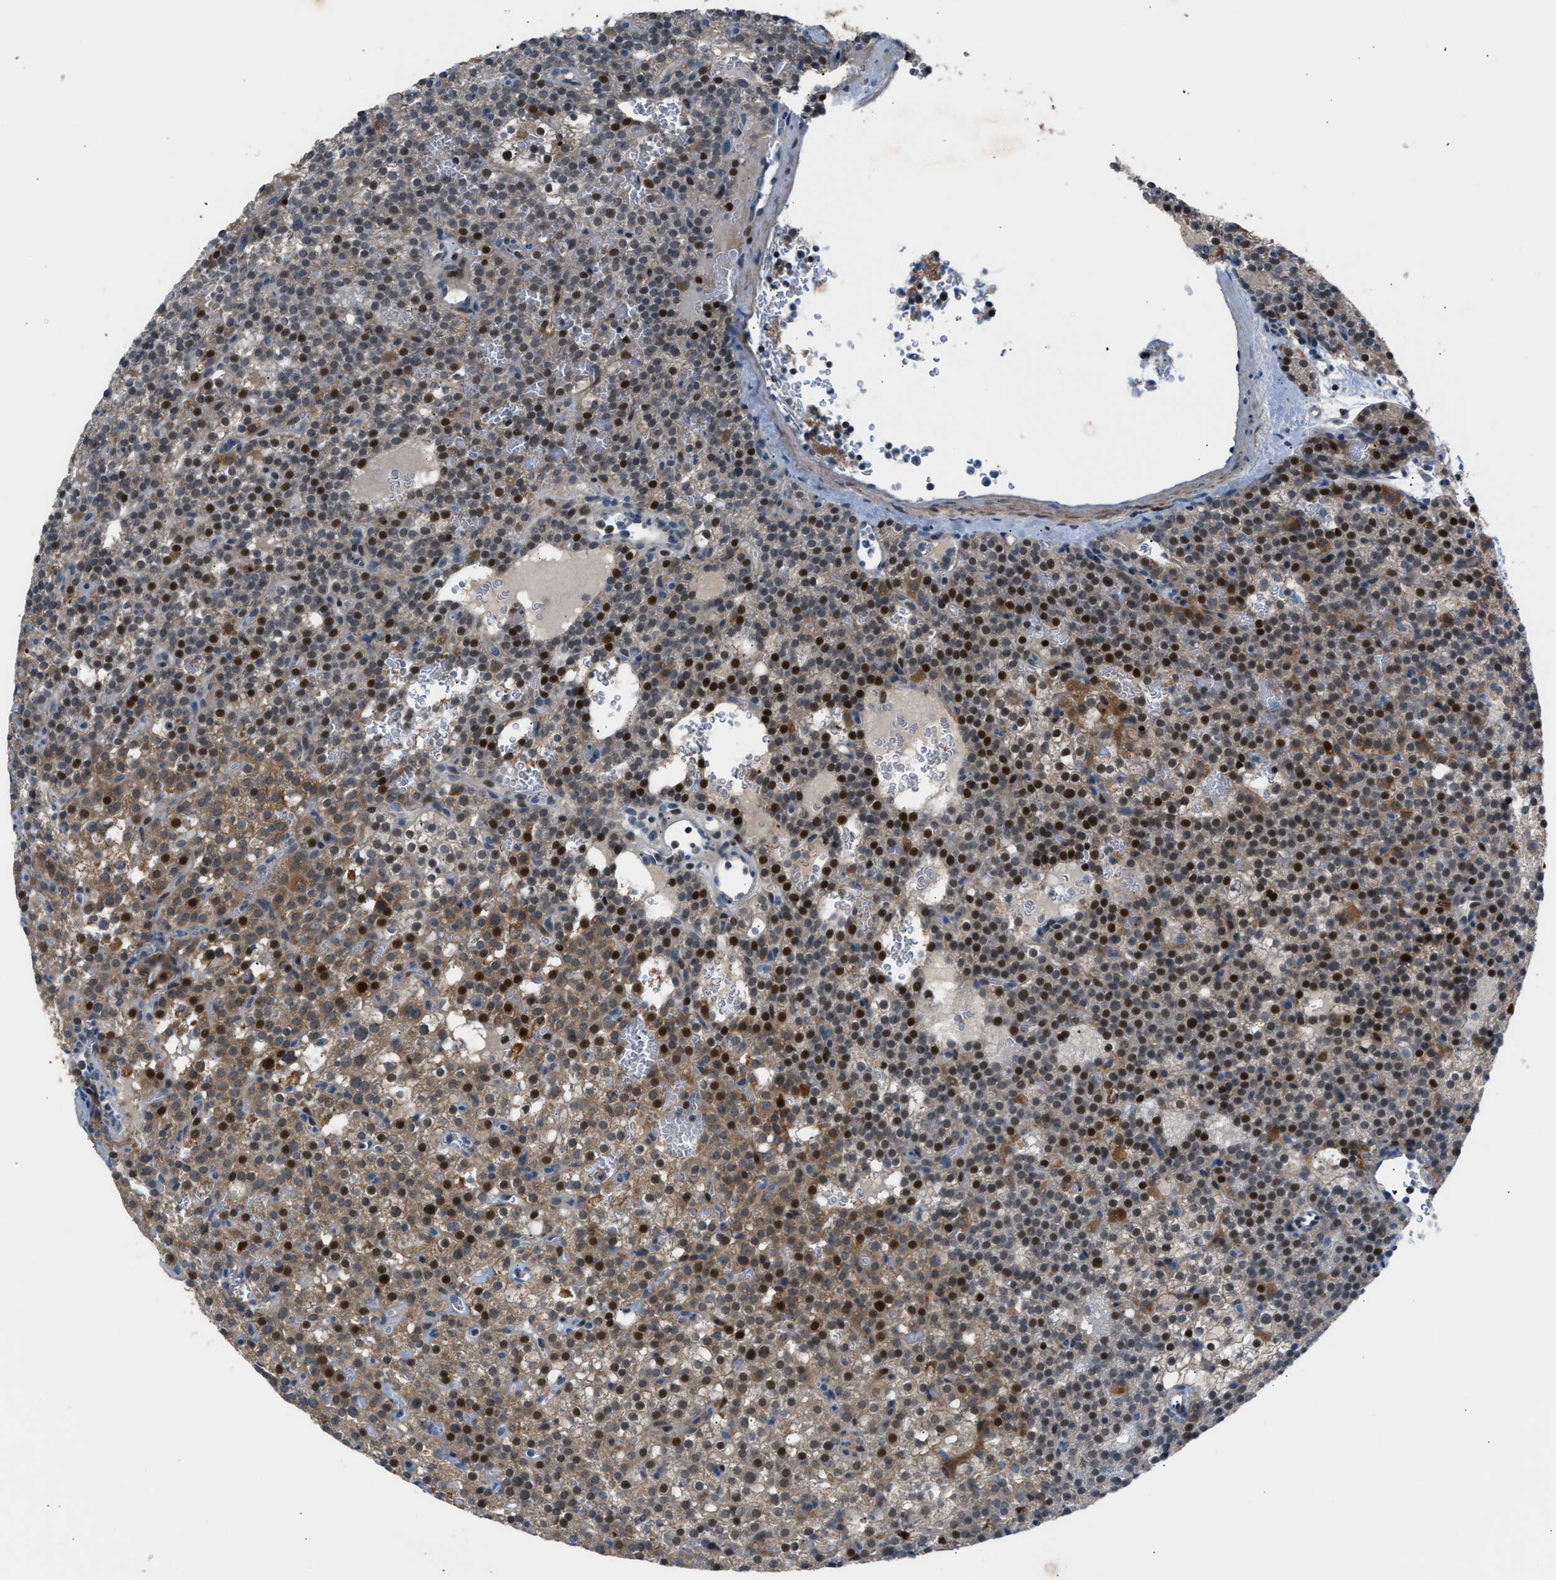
{"staining": {"intensity": "strong", "quantity": ">75%", "location": "cytoplasmic/membranous,nuclear"}, "tissue": "parathyroid gland", "cell_type": "Glandular cells", "image_type": "normal", "snomed": [{"axis": "morphology", "description": "Normal tissue, NOS"}, {"axis": "morphology", "description": "Adenoma, NOS"}, {"axis": "topography", "description": "Parathyroid gland"}], "caption": "Protein staining of normal parathyroid gland exhibits strong cytoplasmic/membranous,nuclear positivity in approximately >75% of glandular cells. Using DAB (brown) and hematoxylin (blue) stains, captured at high magnification using brightfield microscopy.", "gene": "VPS41", "patient": {"sex": "female", "age": 74}}